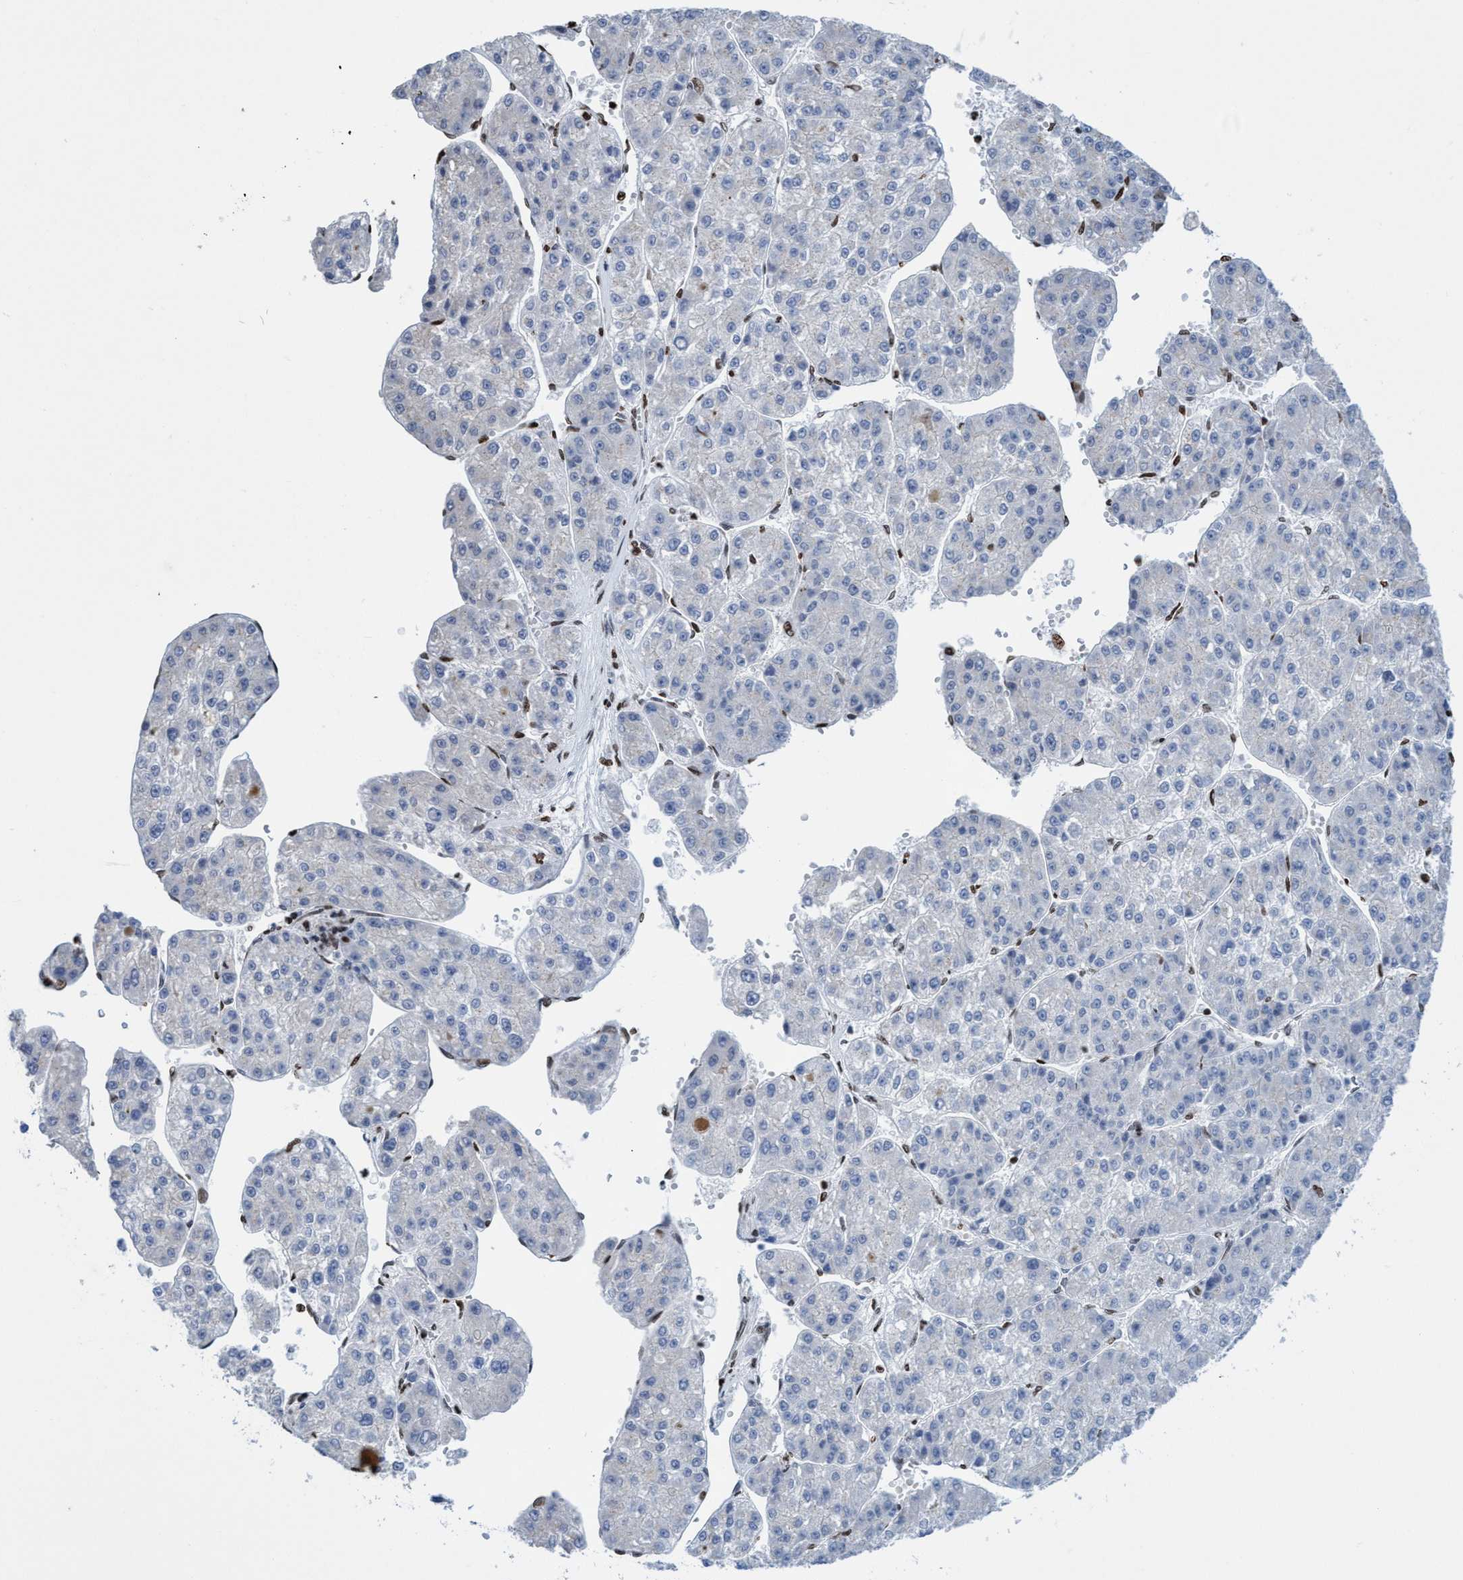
{"staining": {"intensity": "negative", "quantity": "none", "location": "none"}, "tissue": "liver cancer", "cell_type": "Tumor cells", "image_type": "cancer", "snomed": [{"axis": "morphology", "description": "Carcinoma, Hepatocellular, NOS"}, {"axis": "topography", "description": "Liver"}], "caption": "Hepatocellular carcinoma (liver) stained for a protein using immunohistochemistry (IHC) demonstrates no expression tumor cells.", "gene": "CBX2", "patient": {"sex": "female", "age": 73}}